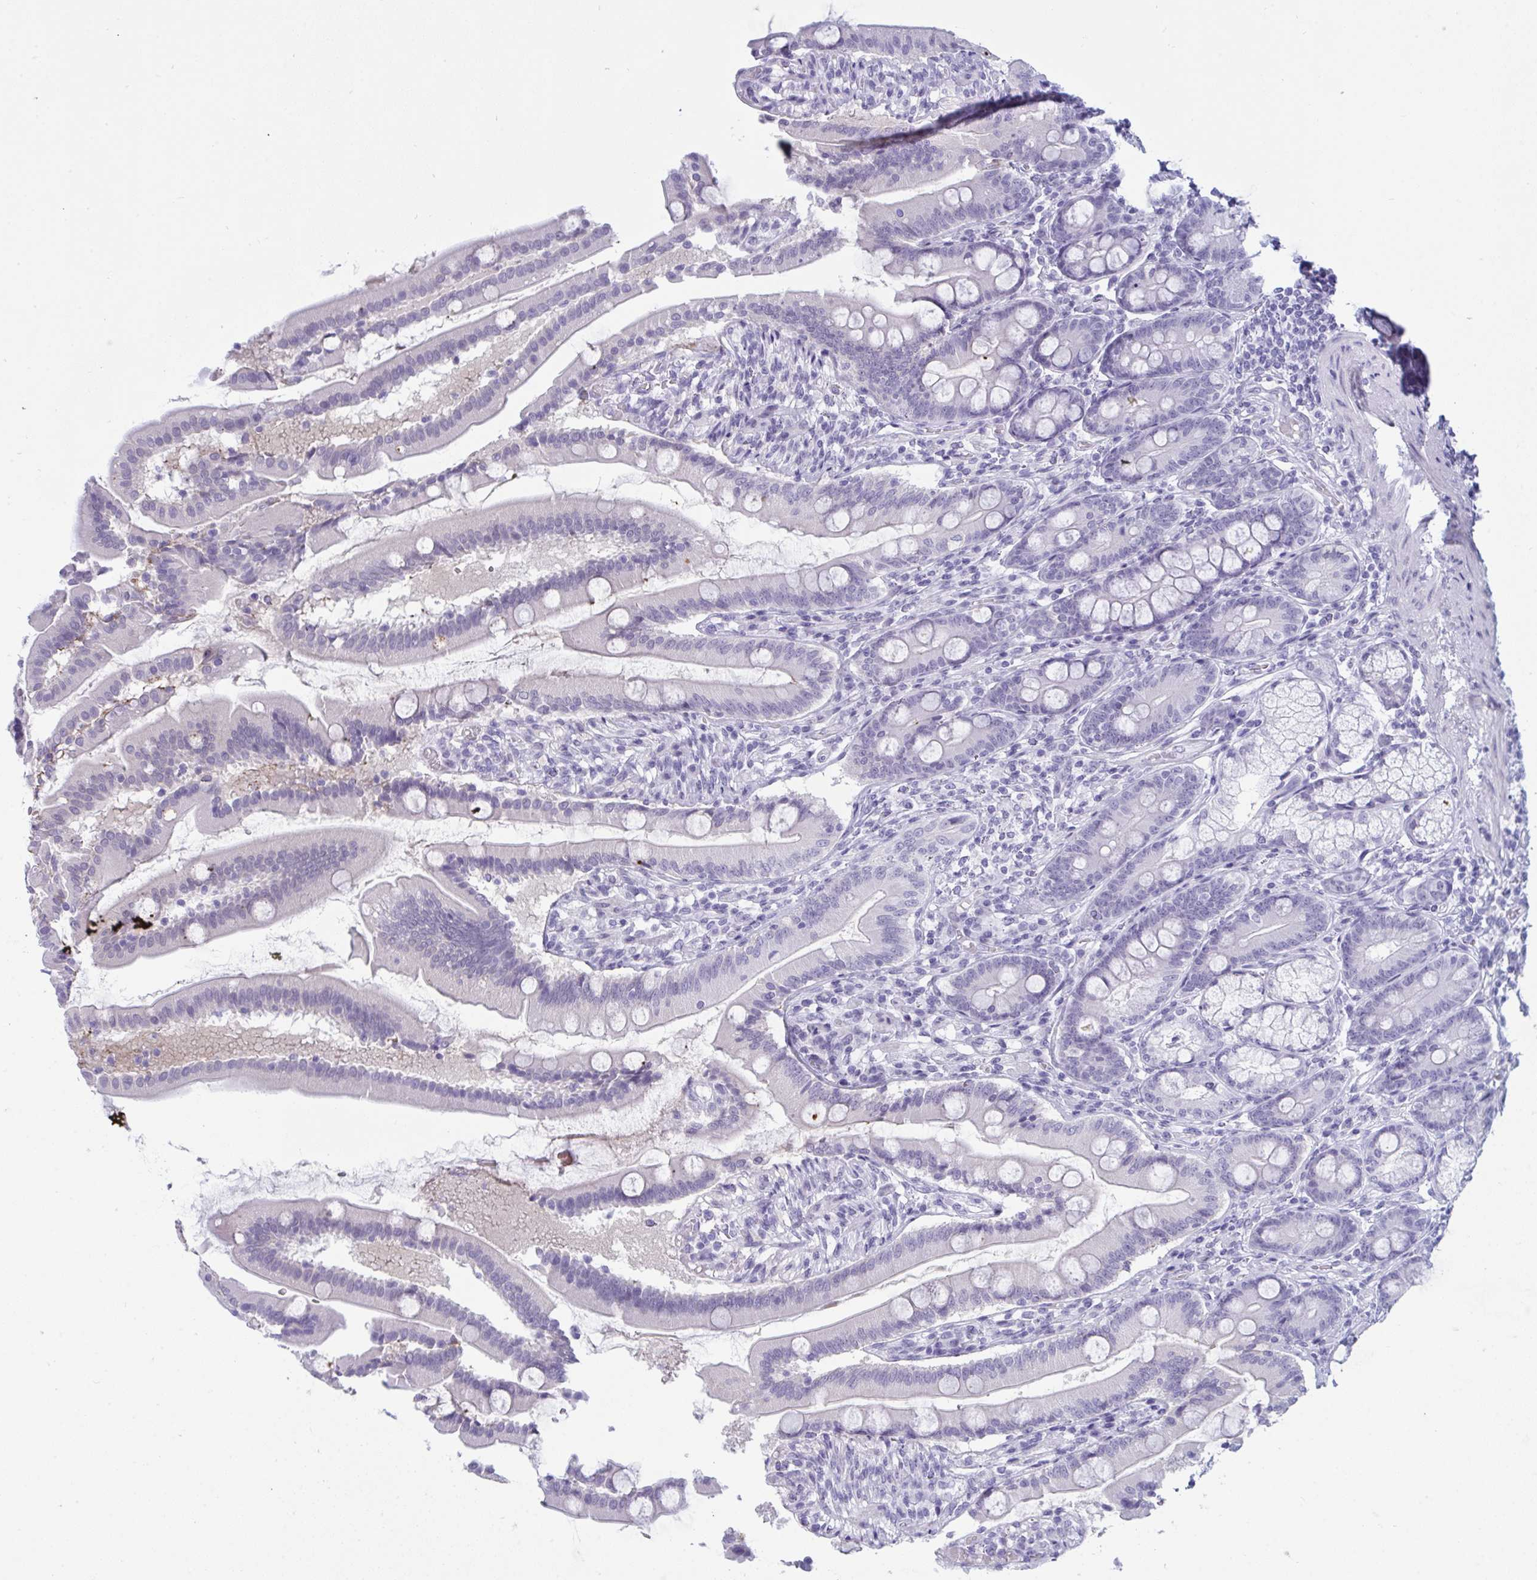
{"staining": {"intensity": "negative", "quantity": "none", "location": "none"}, "tissue": "duodenum", "cell_type": "Glandular cells", "image_type": "normal", "snomed": [{"axis": "morphology", "description": "Normal tissue, NOS"}, {"axis": "topography", "description": "Duodenum"}], "caption": "Glandular cells show no significant positivity in benign duodenum. (IHC, brightfield microscopy, high magnification).", "gene": "PRDM9", "patient": {"sex": "female", "age": 67}}